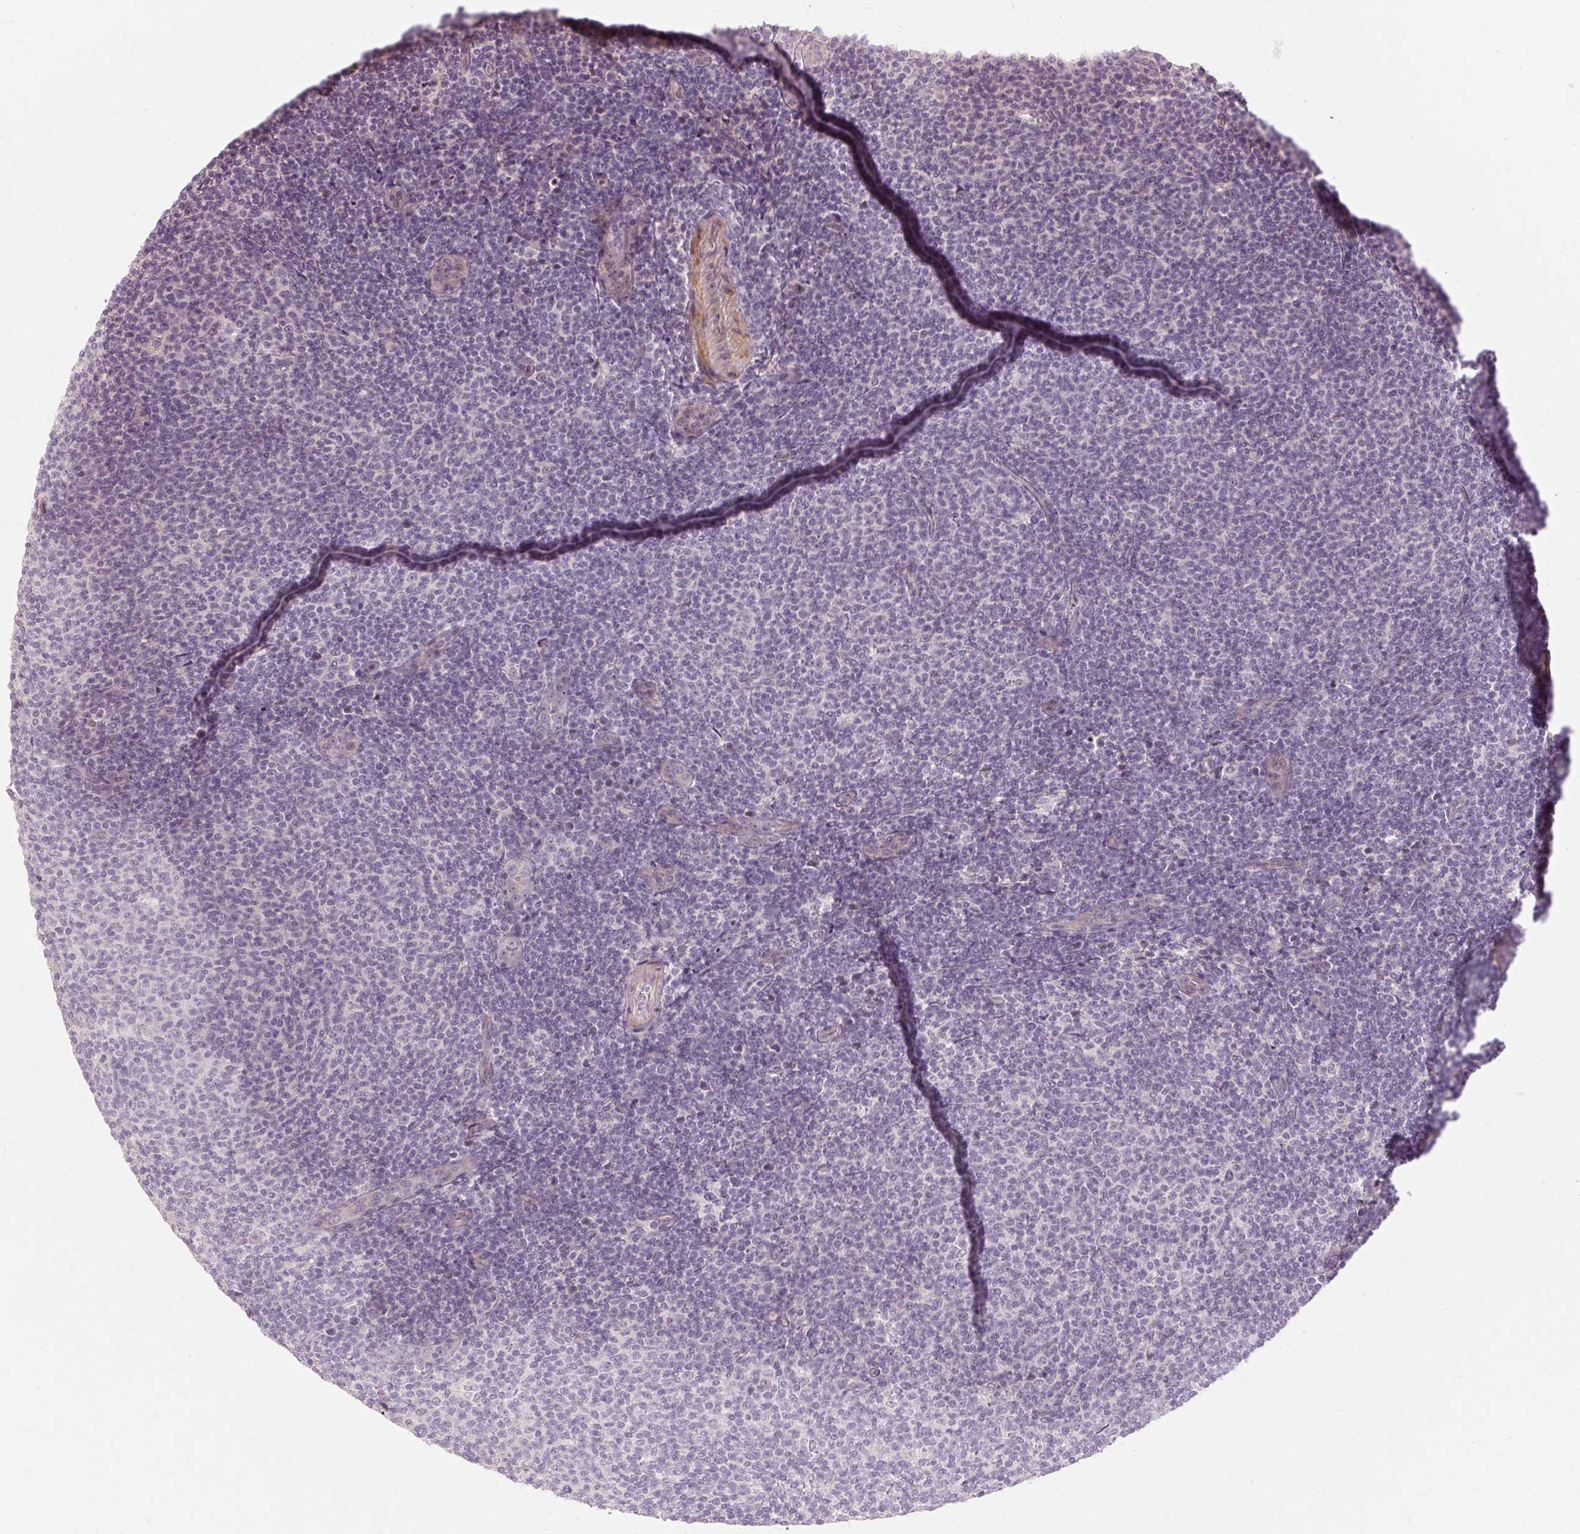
{"staining": {"intensity": "negative", "quantity": "none", "location": "none"}, "tissue": "lymphoma", "cell_type": "Tumor cells", "image_type": "cancer", "snomed": [{"axis": "morphology", "description": "Malignant lymphoma, non-Hodgkin's type, Low grade"}, {"axis": "topography", "description": "Lymph node"}], "caption": "Human lymphoma stained for a protein using immunohistochemistry (IHC) shows no staining in tumor cells.", "gene": "CAPN3", "patient": {"sex": "male", "age": 66}}